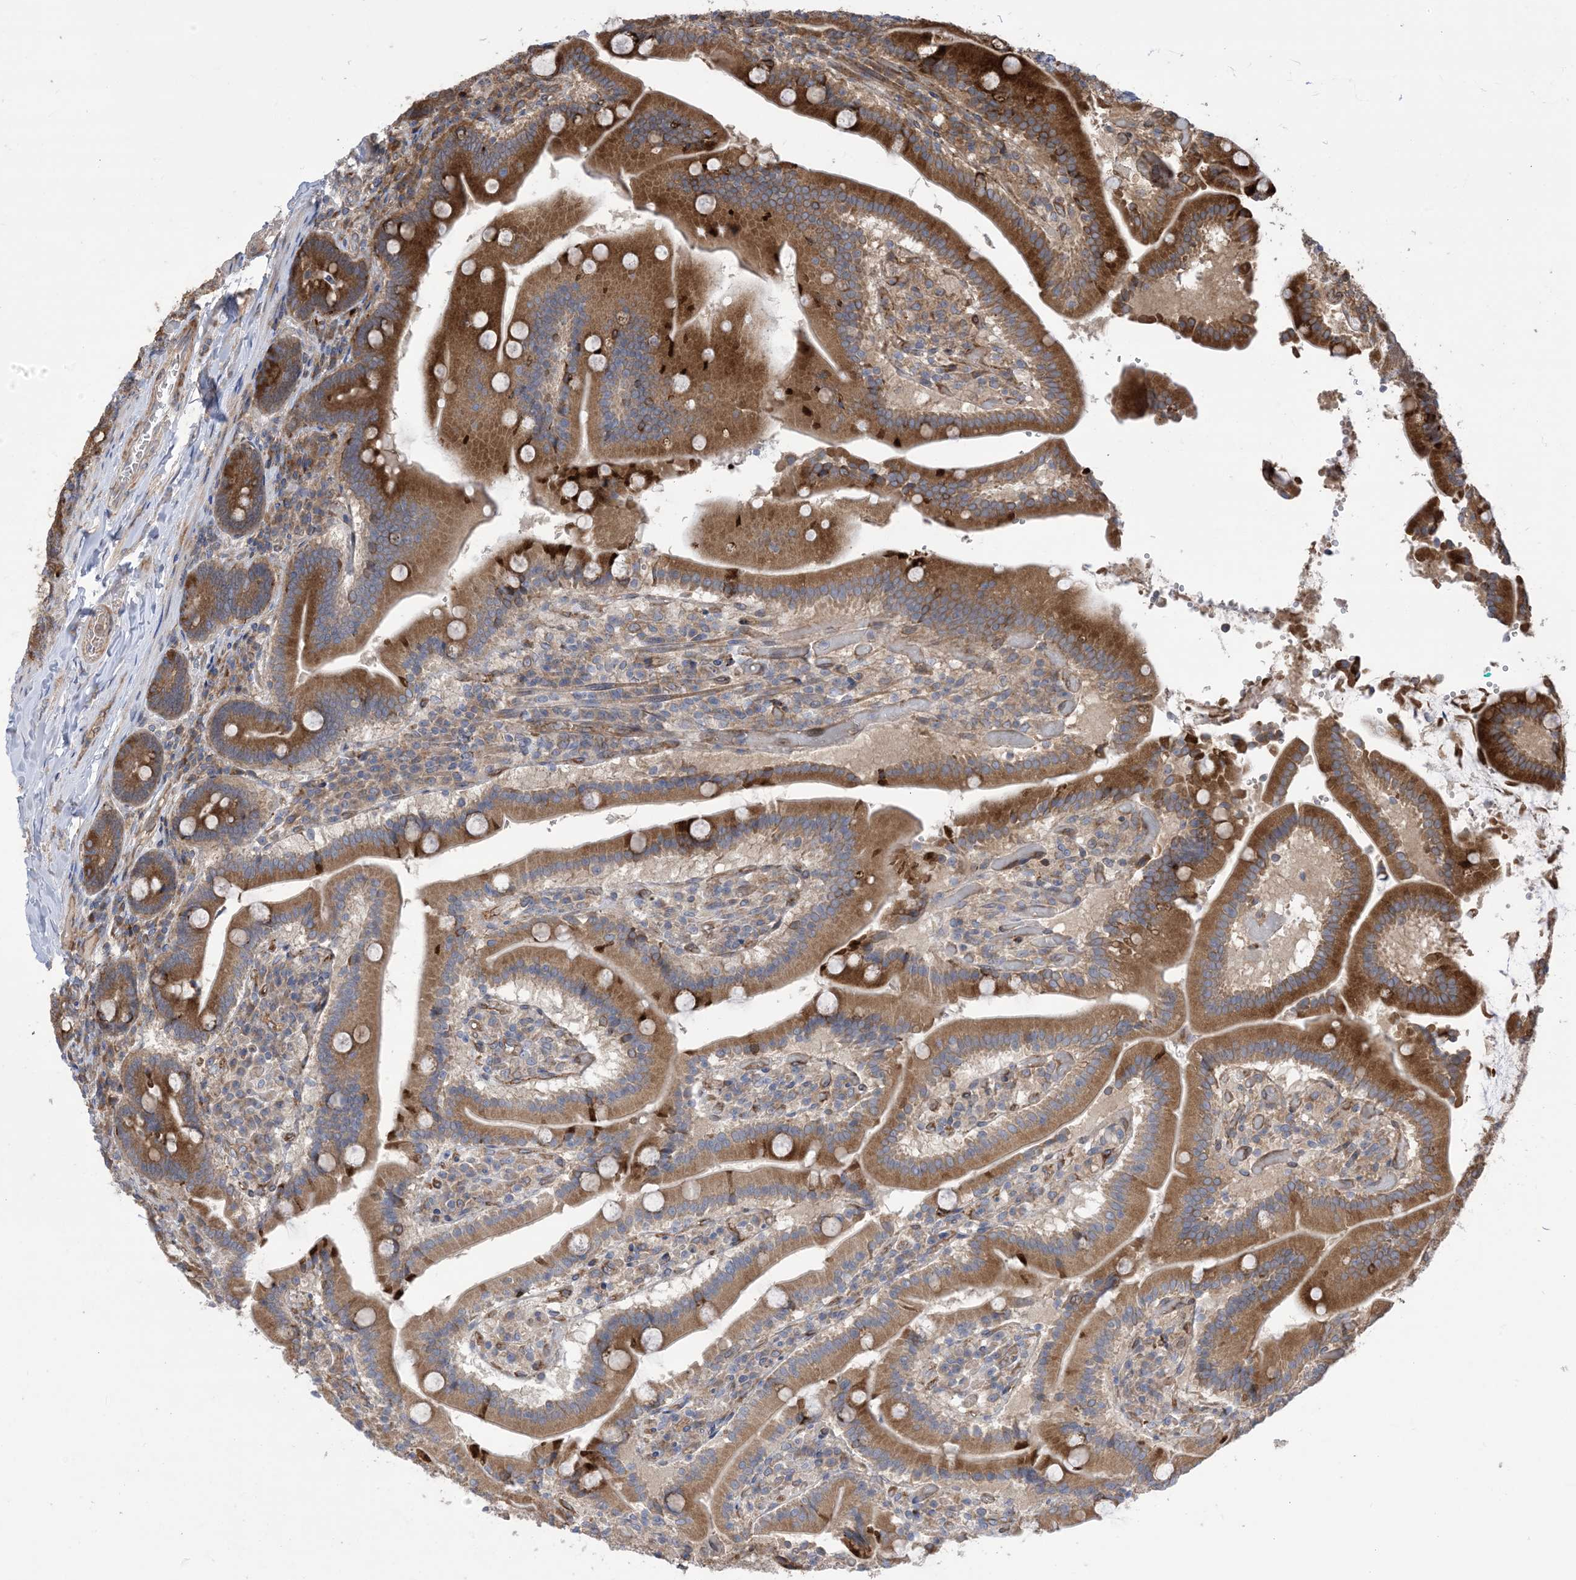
{"staining": {"intensity": "moderate", "quantity": ">75%", "location": "cytoplasmic/membranous"}, "tissue": "duodenum", "cell_type": "Glandular cells", "image_type": "normal", "snomed": [{"axis": "morphology", "description": "Normal tissue, NOS"}, {"axis": "topography", "description": "Duodenum"}], "caption": "Brown immunohistochemical staining in benign duodenum shows moderate cytoplasmic/membranous expression in about >75% of glandular cells. The staining was performed using DAB, with brown indicating positive protein expression. Nuclei are stained blue with hematoxylin.", "gene": "CLEC16A", "patient": {"sex": "female", "age": 62}}